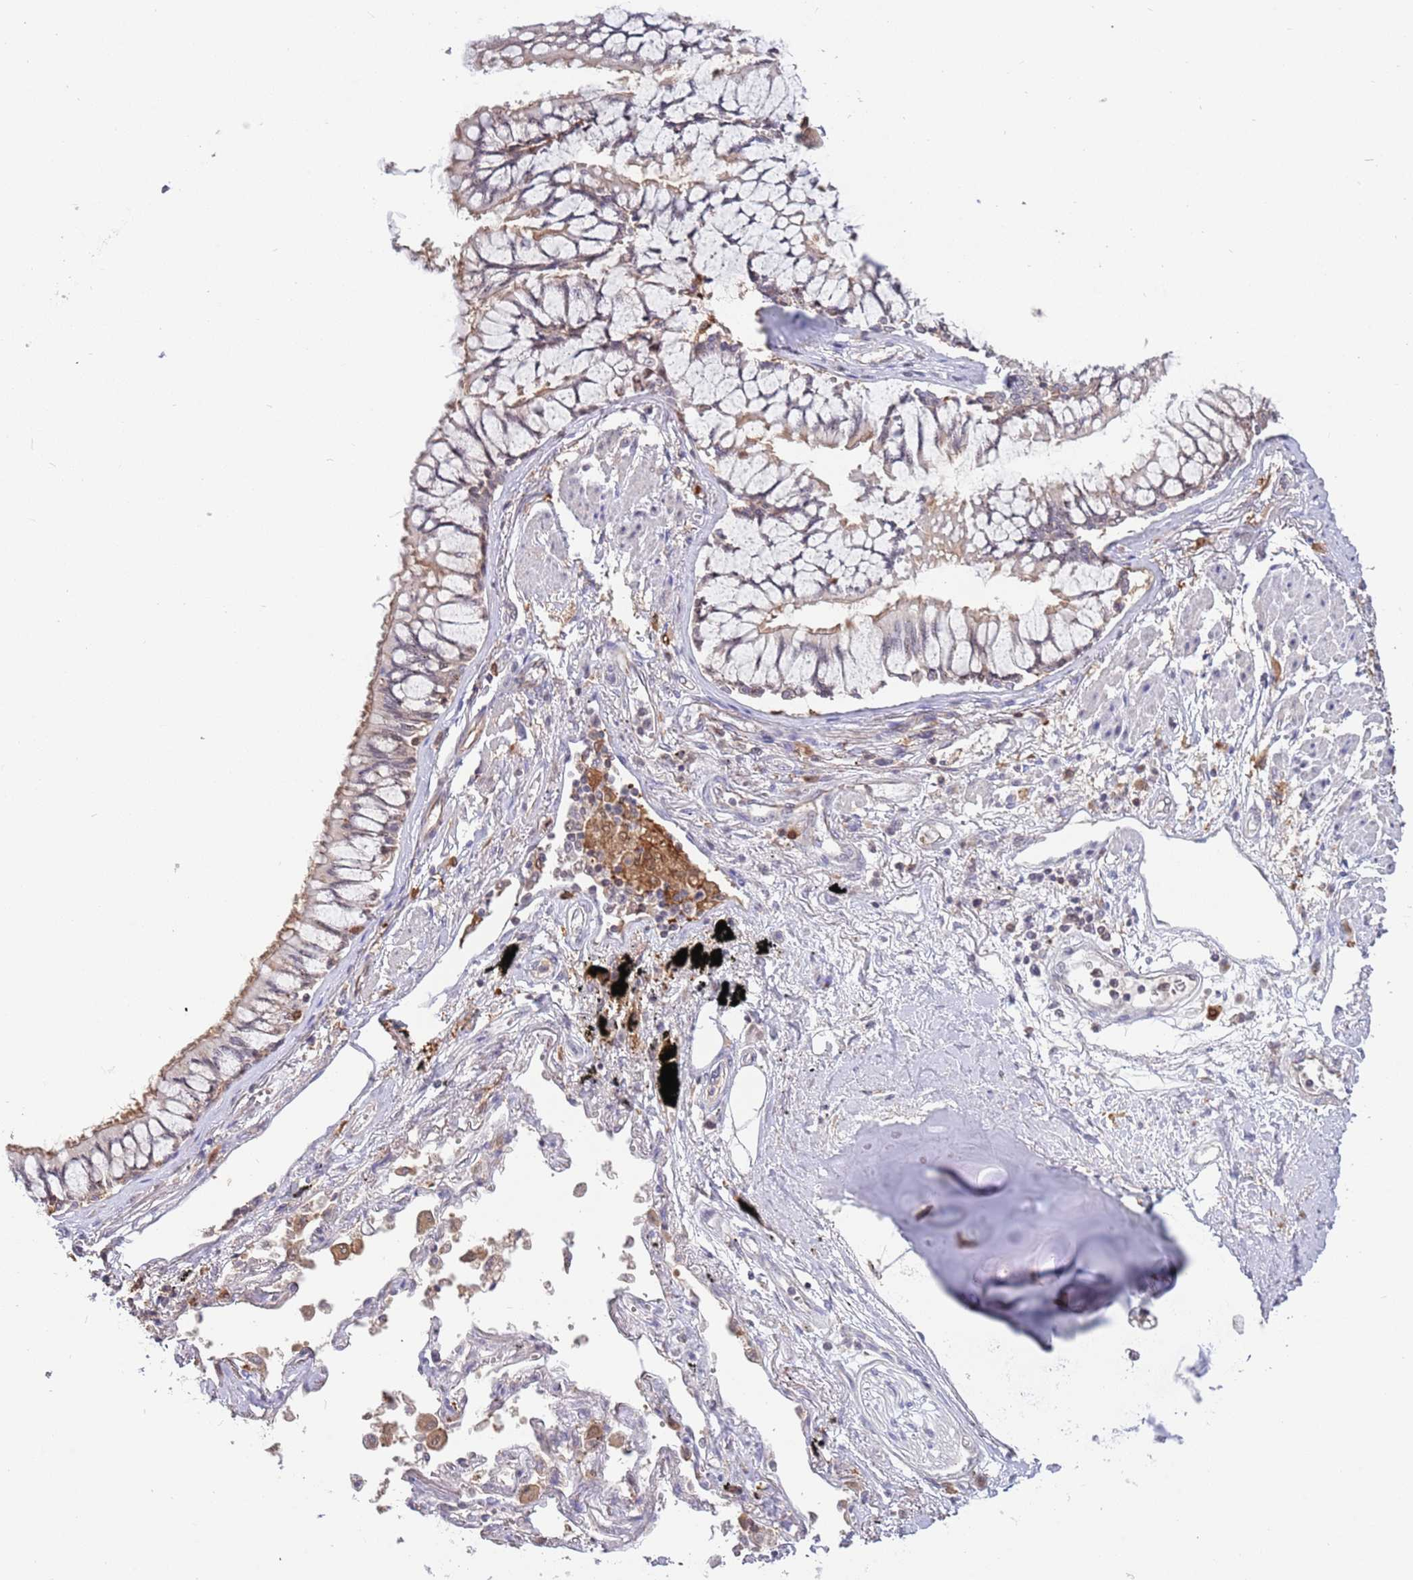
{"staining": {"intensity": "weak", "quantity": "<25%", "location": "nuclear"}, "tissue": "lung cancer", "cell_type": "Tumor cells", "image_type": "cancer", "snomed": [{"axis": "morphology", "description": "Adenocarcinoma, NOS"}, {"axis": "topography", "description": "Lung"}], "caption": "Lung cancer (adenocarcinoma) was stained to show a protein in brown. There is no significant positivity in tumor cells. (Brightfield microscopy of DAB immunohistochemistry at high magnification).", "gene": "CCNJL", "patient": {"sex": "male", "age": 67}}